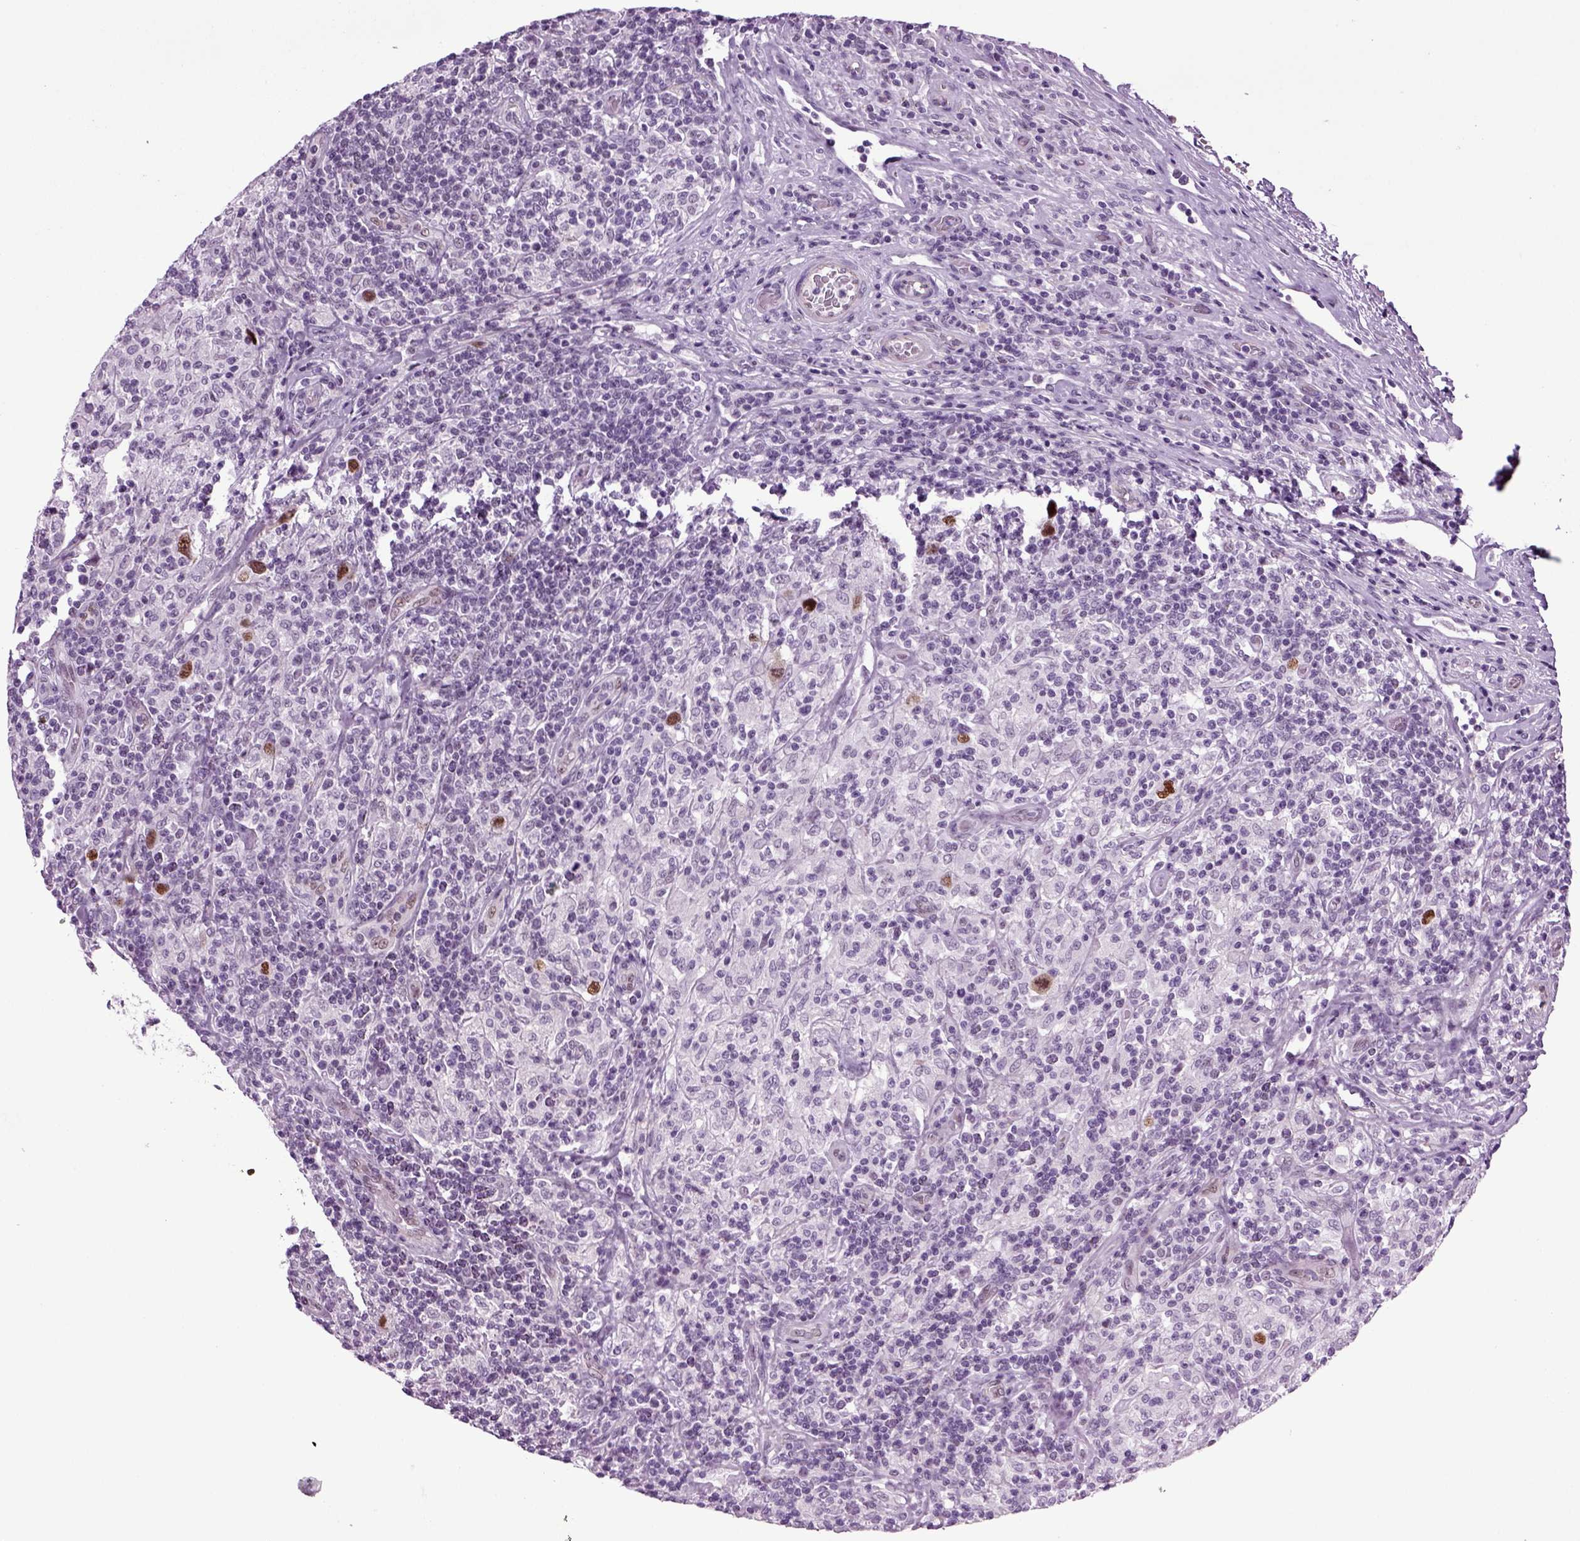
{"staining": {"intensity": "strong", "quantity": ">75%", "location": "nuclear"}, "tissue": "lymphoma", "cell_type": "Tumor cells", "image_type": "cancer", "snomed": [{"axis": "morphology", "description": "Hodgkin's disease, NOS"}, {"axis": "topography", "description": "Lymph node"}], "caption": "IHC image of Hodgkin's disease stained for a protein (brown), which reveals high levels of strong nuclear positivity in about >75% of tumor cells.", "gene": "RFX3", "patient": {"sex": "male", "age": 70}}